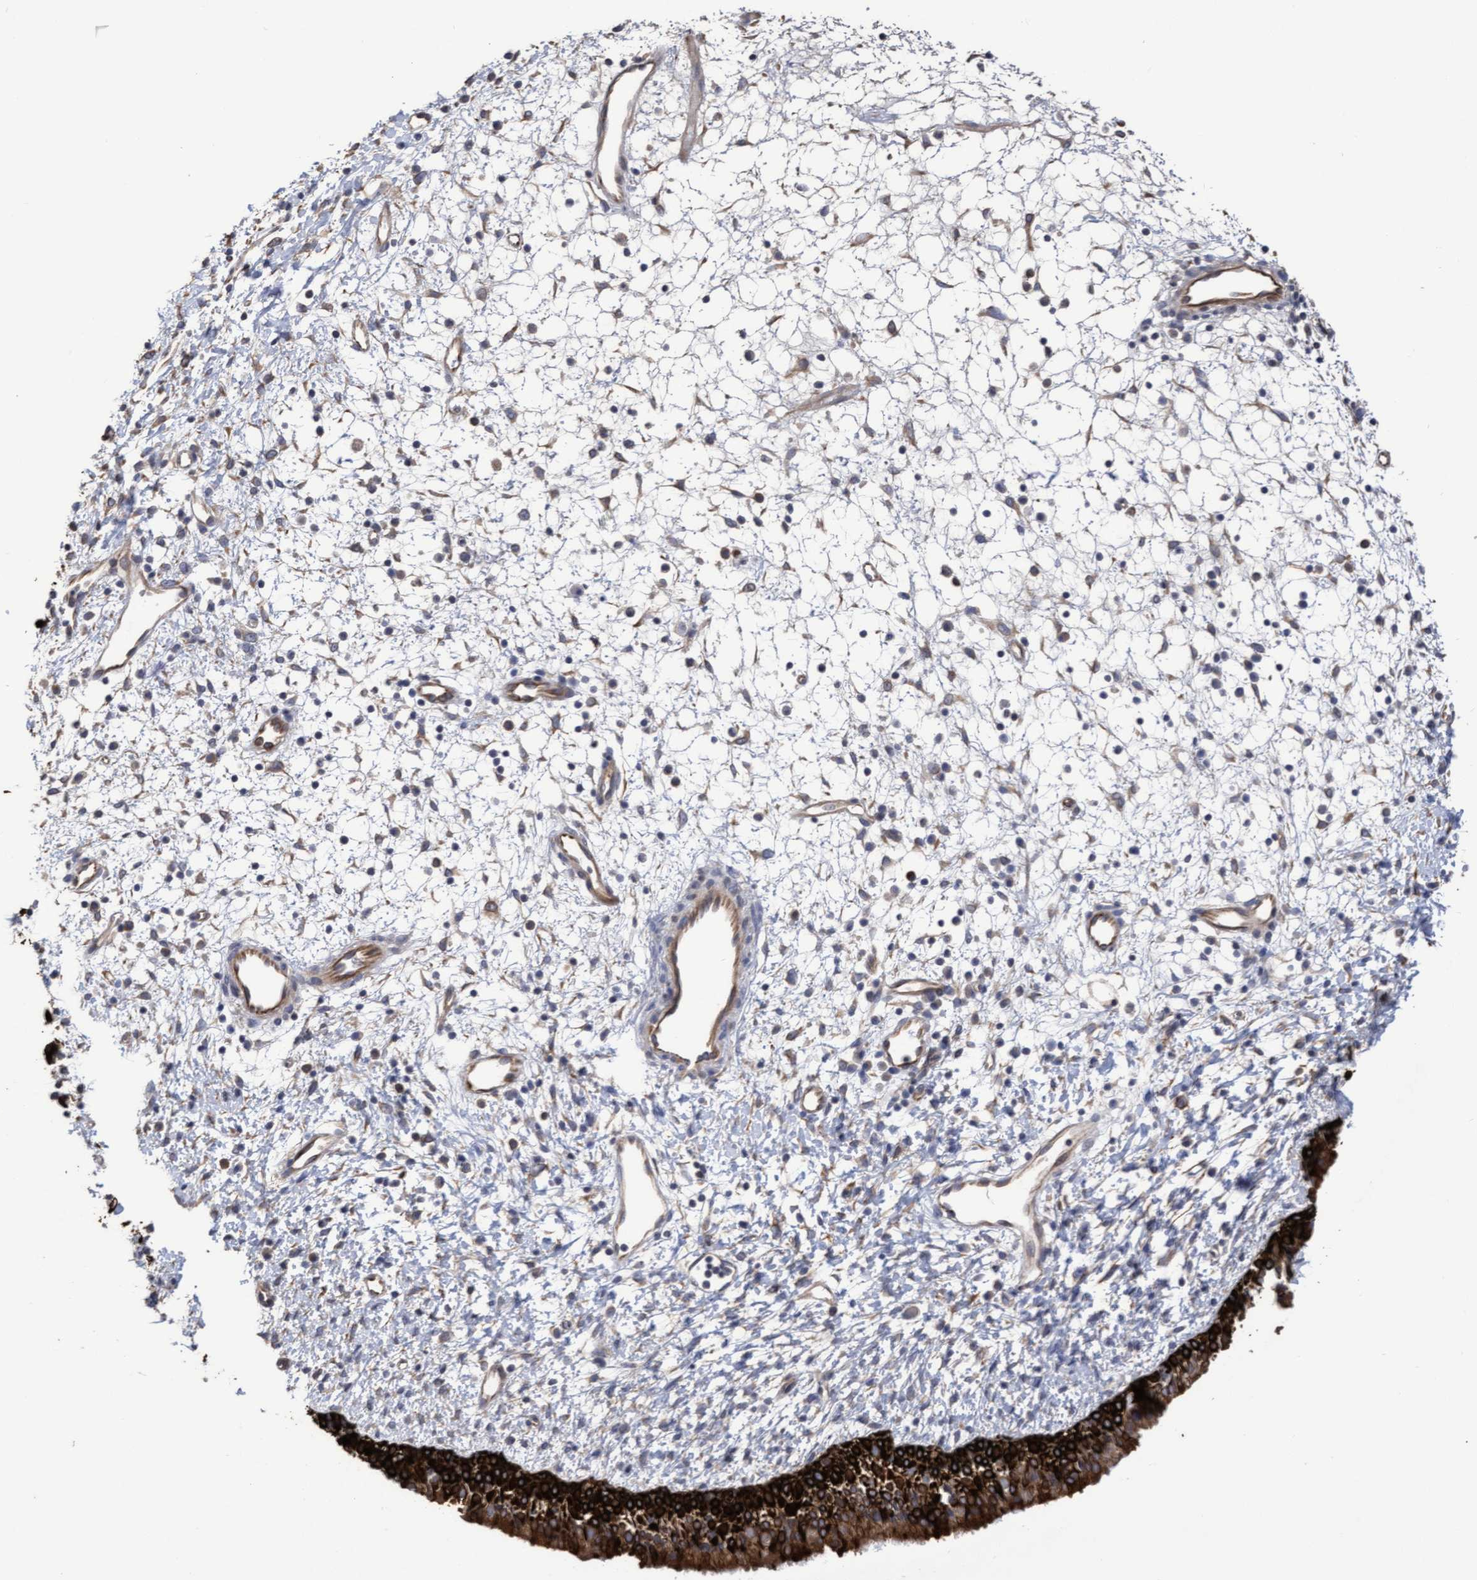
{"staining": {"intensity": "strong", "quantity": ">75%", "location": "cytoplasmic/membranous"}, "tissue": "nasopharynx", "cell_type": "Respiratory epithelial cells", "image_type": "normal", "snomed": [{"axis": "morphology", "description": "Normal tissue, NOS"}, {"axis": "topography", "description": "Nasopharynx"}], "caption": "Immunohistochemistry (IHC) histopathology image of unremarkable nasopharynx: nasopharynx stained using immunohistochemistry (IHC) displays high levels of strong protein expression localized specifically in the cytoplasmic/membranous of respiratory epithelial cells, appearing as a cytoplasmic/membranous brown color.", "gene": "KRT24", "patient": {"sex": "male", "age": 22}}